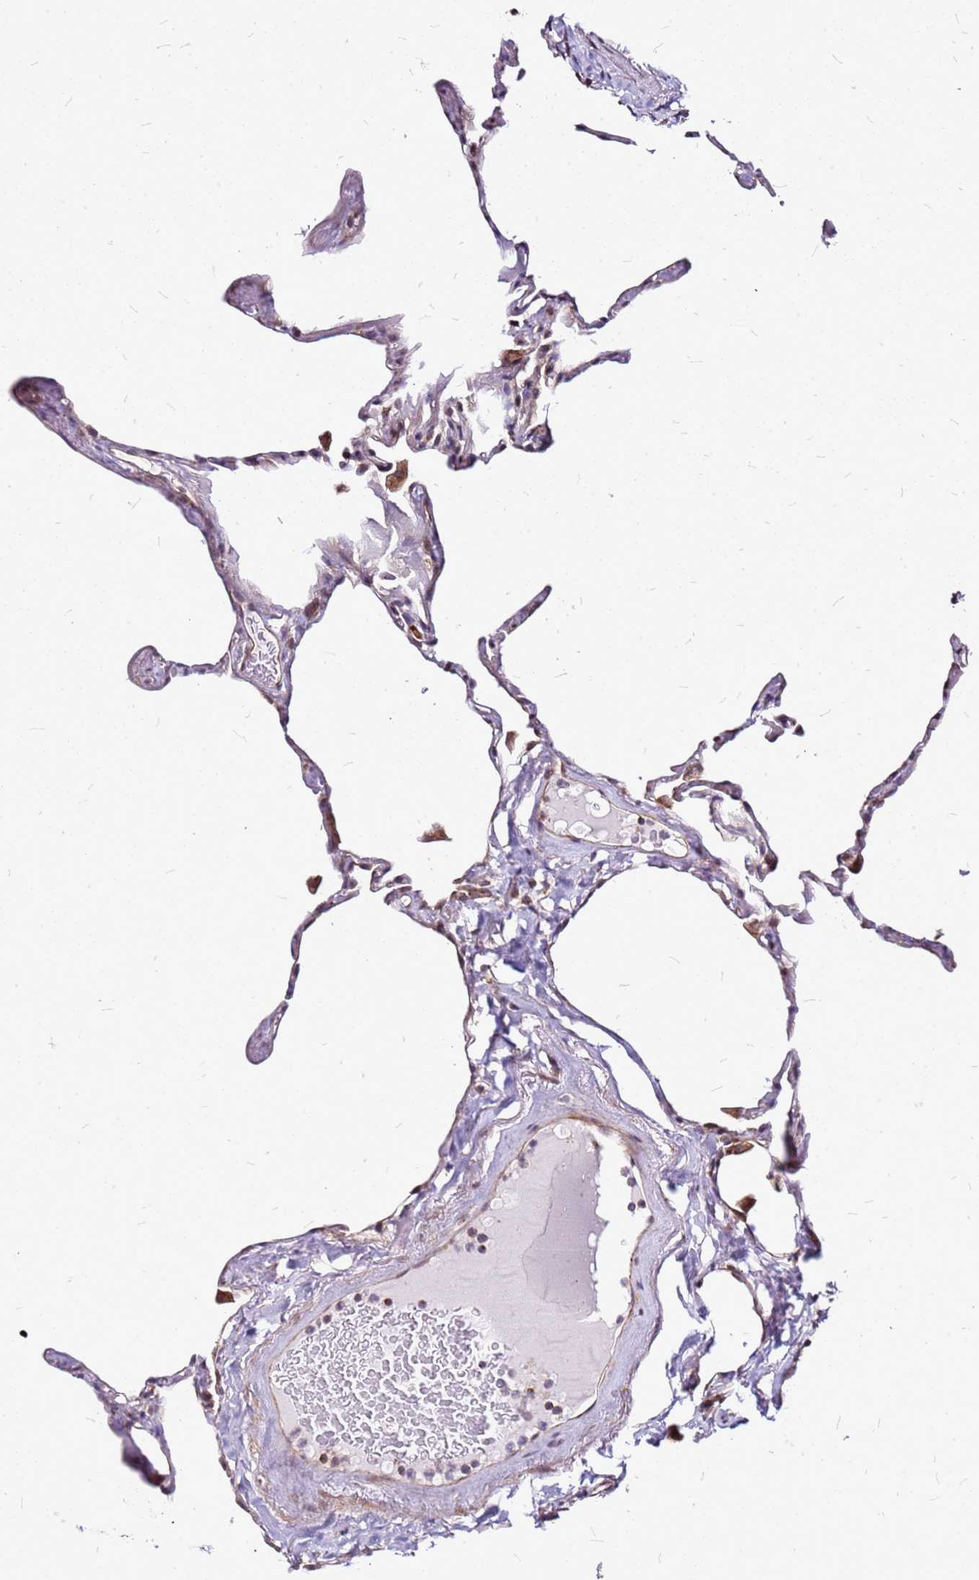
{"staining": {"intensity": "moderate", "quantity": "<25%", "location": "cytoplasmic/membranous"}, "tissue": "lung", "cell_type": "Alveolar cells", "image_type": "normal", "snomed": [{"axis": "morphology", "description": "Normal tissue, NOS"}, {"axis": "topography", "description": "Lung"}], "caption": "Immunohistochemical staining of benign human lung exhibits <25% levels of moderate cytoplasmic/membranous protein staining in approximately <25% of alveolar cells.", "gene": "OR51T1", "patient": {"sex": "male", "age": 65}}